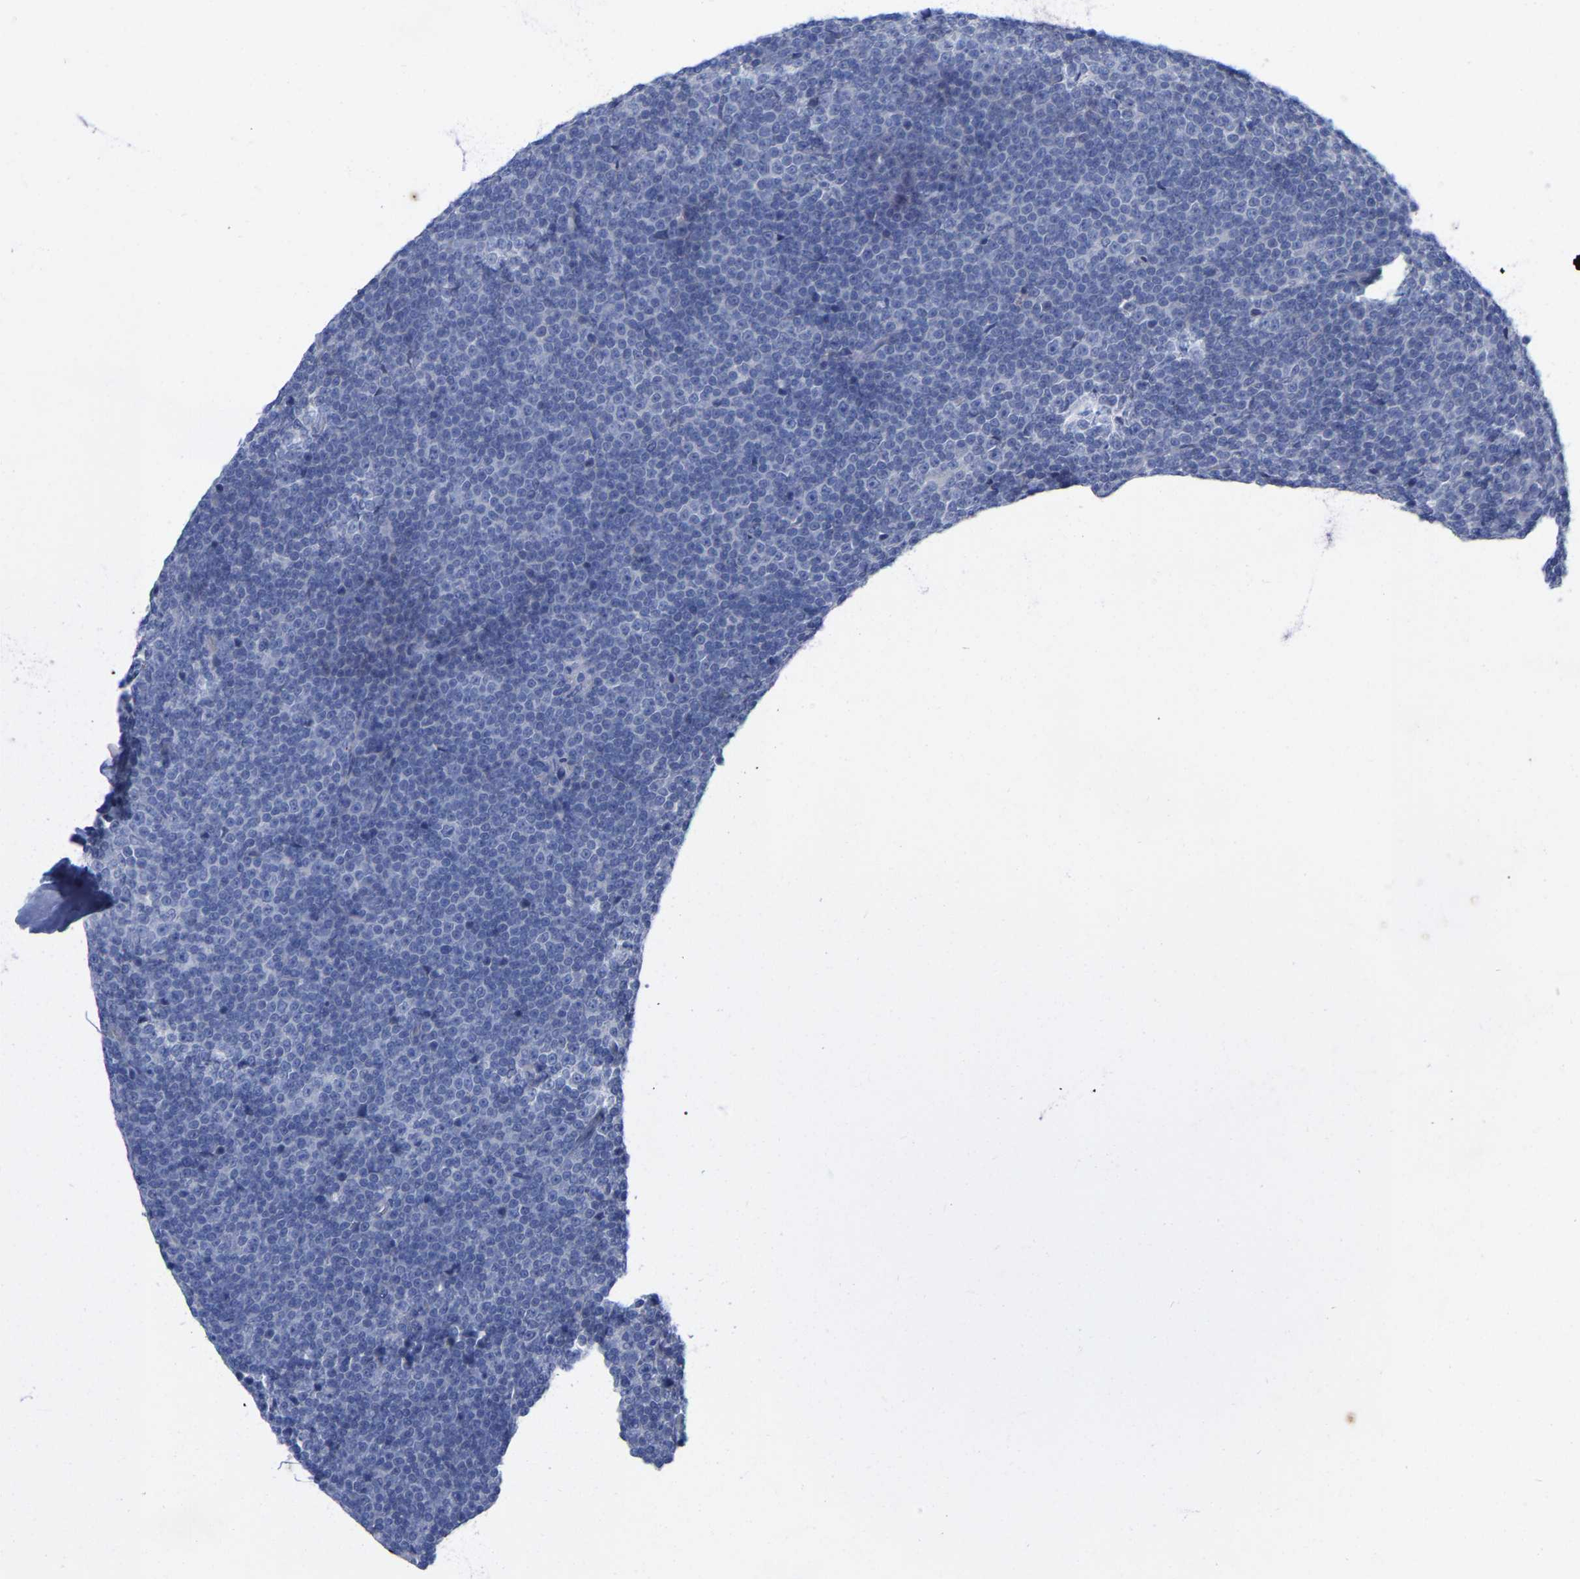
{"staining": {"intensity": "negative", "quantity": "none", "location": "none"}, "tissue": "lymphoma", "cell_type": "Tumor cells", "image_type": "cancer", "snomed": [{"axis": "morphology", "description": "Malignant lymphoma, non-Hodgkin's type, Low grade"}, {"axis": "topography", "description": "Lymph node"}], "caption": "Histopathology image shows no protein expression in tumor cells of low-grade malignant lymphoma, non-Hodgkin's type tissue.", "gene": "HAPLN1", "patient": {"sex": "female", "age": 67}}